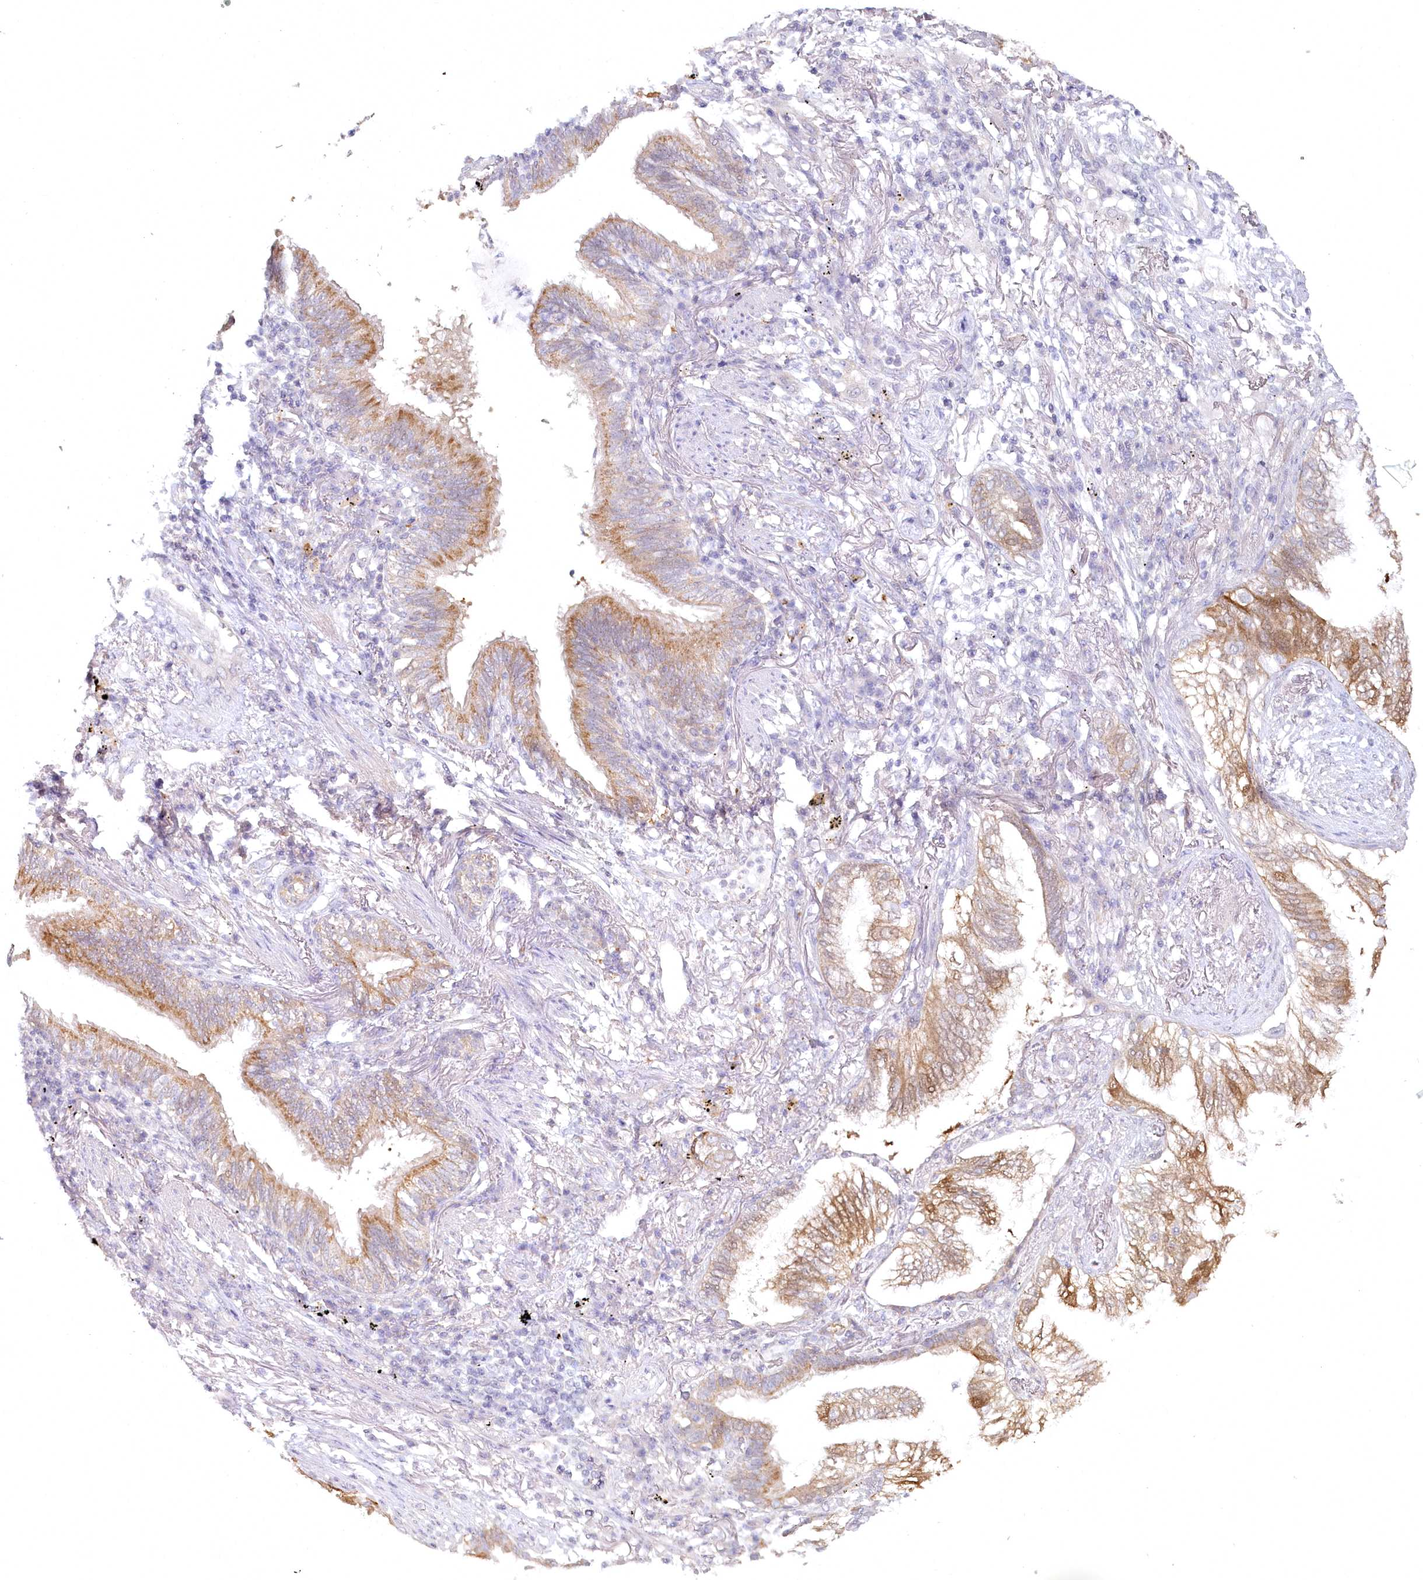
{"staining": {"intensity": "moderate", "quantity": "25%-75%", "location": "cytoplasmic/membranous"}, "tissue": "lung cancer", "cell_type": "Tumor cells", "image_type": "cancer", "snomed": [{"axis": "morphology", "description": "Adenocarcinoma, NOS"}, {"axis": "topography", "description": "Lung"}], "caption": "Immunohistochemistry staining of lung adenocarcinoma, which reveals medium levels of moderate cytoplasmic/membranous positivity in about 25%-75% of tumor cells indicating moderate cytoplasmic/membranous protein positivity. The staining was performed using DAB (3,3'-diaminobenzidine) (brown) for protein detection and nuclei were counterstained in hematoxylin (blue).", "gene": "AAMDC", "patient": {"sex": "female", "age": 70}}